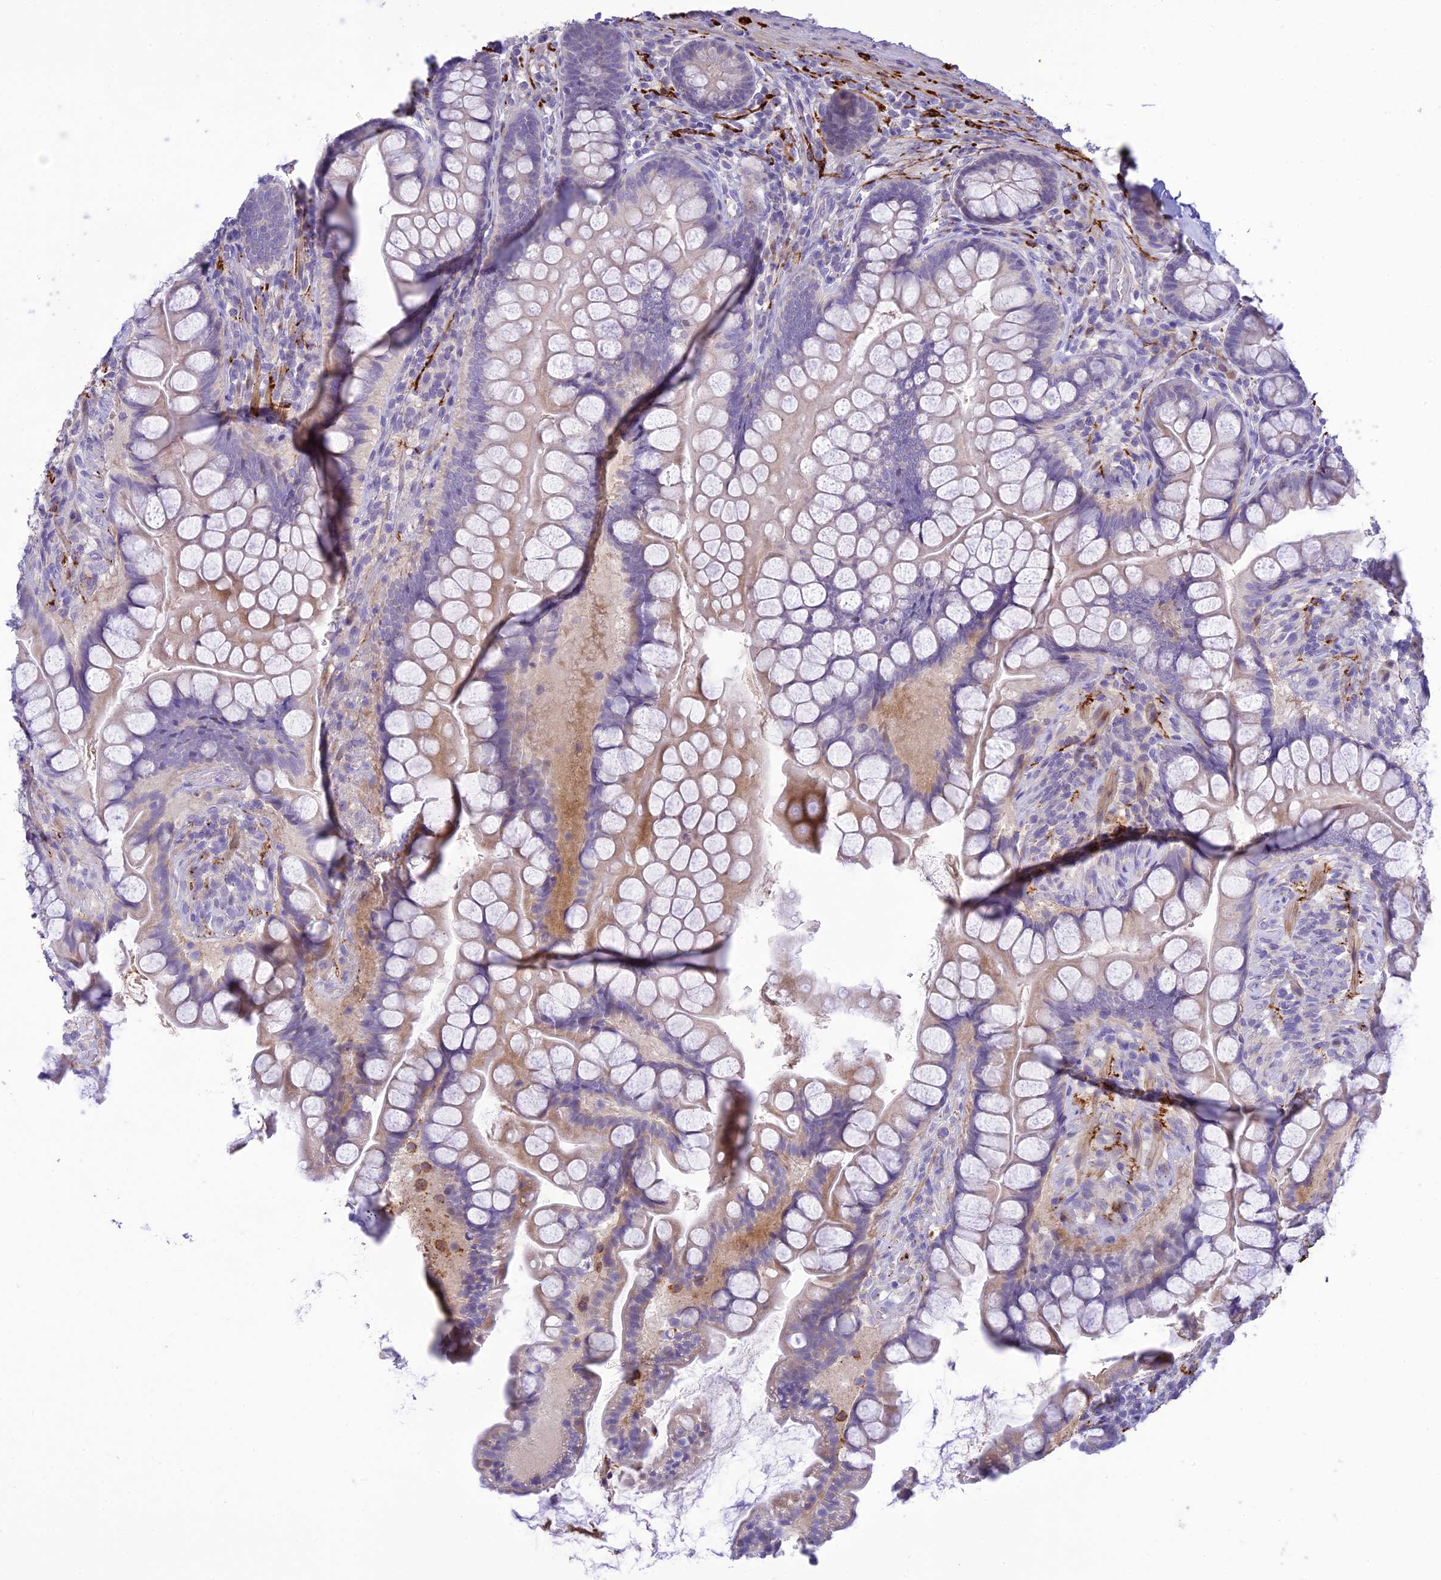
{"staining": {"intensity": "weak", "quantity": "<25%", "location": "cytoplasmic/membranous"}, "tissue": "small intestine", "cell_type": "Glandular cells", "image_type": "normal", "snomed": [{"axis": "morphology", "description": "Normal tissue, NOS"}, {"axis": "topography", "description": "Small intestine"}], "caption": "IHC of normal small intestine exhibits no expression in glandular cells. (Brightfield microscopy of DAB (3,3'-diaminobenzidine) IHC at high magnification).", "gene": "XPO7", "patient": {"sex": "male", "age": 70}}